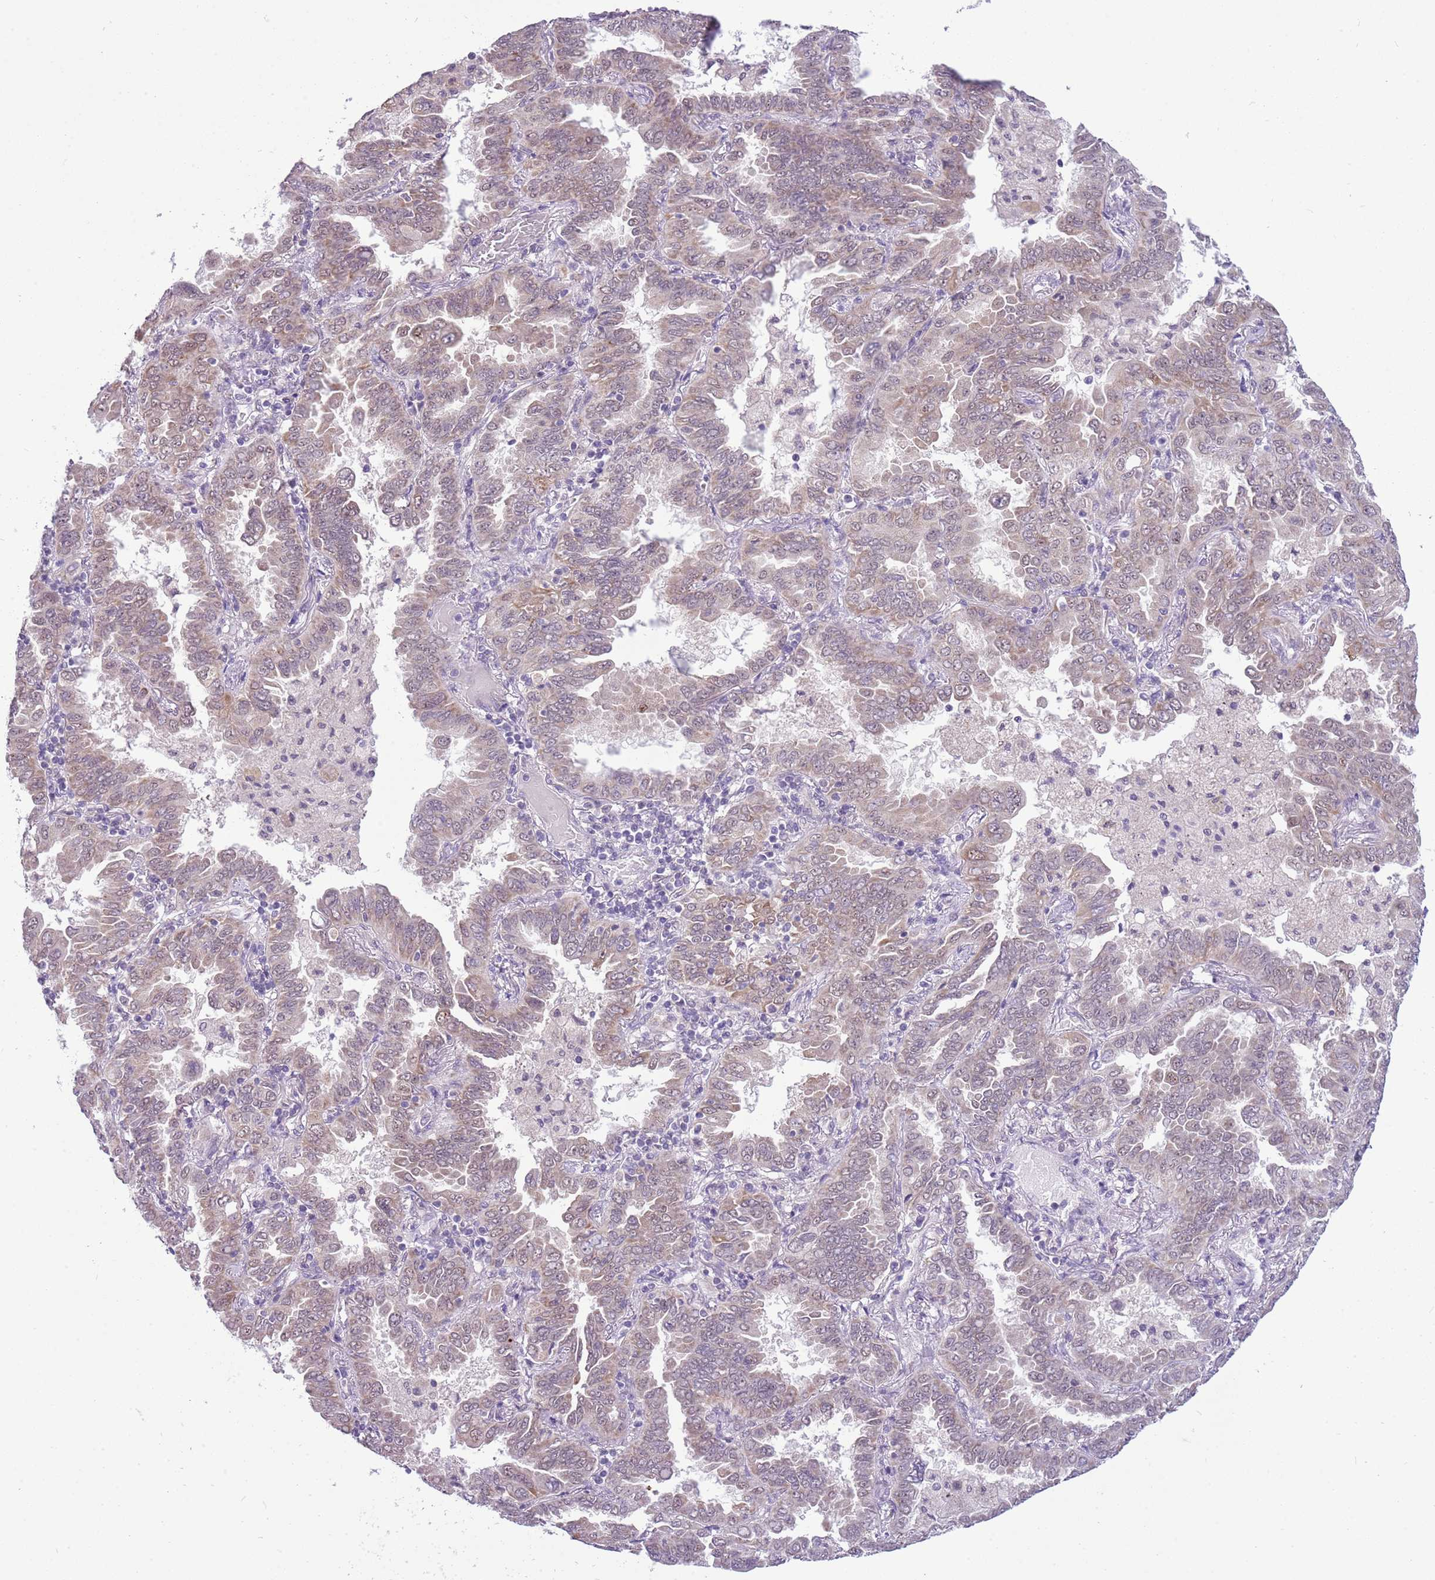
{"staining": {"intensity": "weak", "quantity": "25%-75%", "location": "cytoplasmic/membranous,nuclear"}, "tissue": "lung cancer", "cell_type": "Tumor cells", "image_type": "cancer", "snomed": [{"axis": "morphology", "description": "Adenocarcinoma, NOS"}, {"axis": "topography", "description": "Lung"}], "caption": "Protein staining of lung adenocarcinoma tissue reveals weak cytoplasmic/membranous and nuclear staining in approximately 25%-75% of tumor cells.", "gene": "FAM120C", "patient": {"sex": "male", "age": 64}}